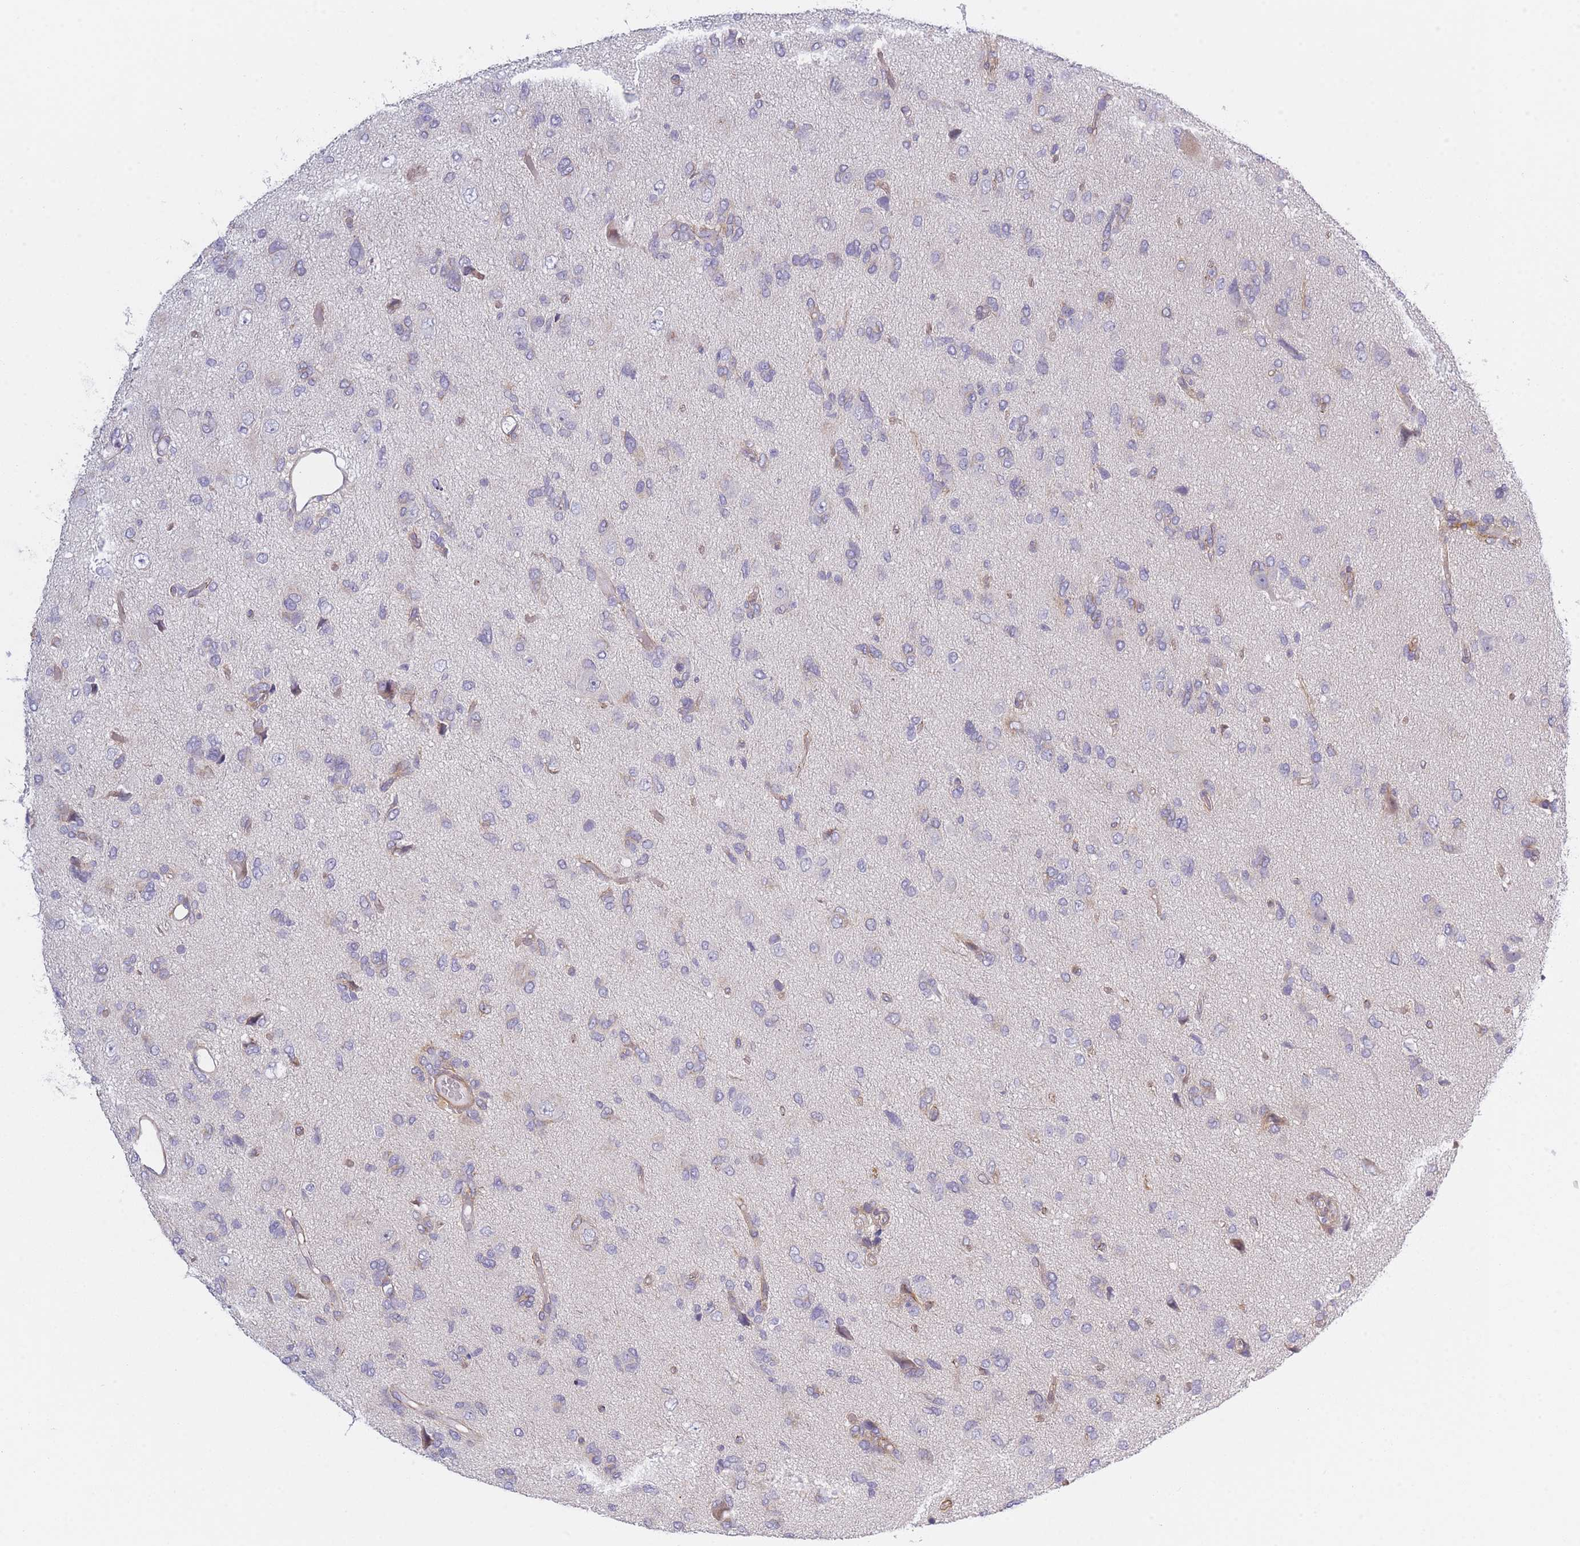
{"staining": {"intensity": "moderate", "quantity": "<25%", "location": "cytoplasmic/membranous"}, "tissue": "glioma", "cell_type": "Tumor cells", "image_type": "cancer", "snomed": [{"axis": "morphology", "description": "Glioma, malignant, High grade"}, {"axis": "topography", "description": "Brain"}], "caption": "Moderate cytoplasmic/membranous protein staining is appreciated in about <25% of tumor cells in malignant glioma (high-grade). The staining is performed using DAB brown chromogen to label protein expression. The nuclei are counter-stained blue using hematoxylin.", "gene": "SLC7A6", "patient": {"sex": "female", "age": 59}}